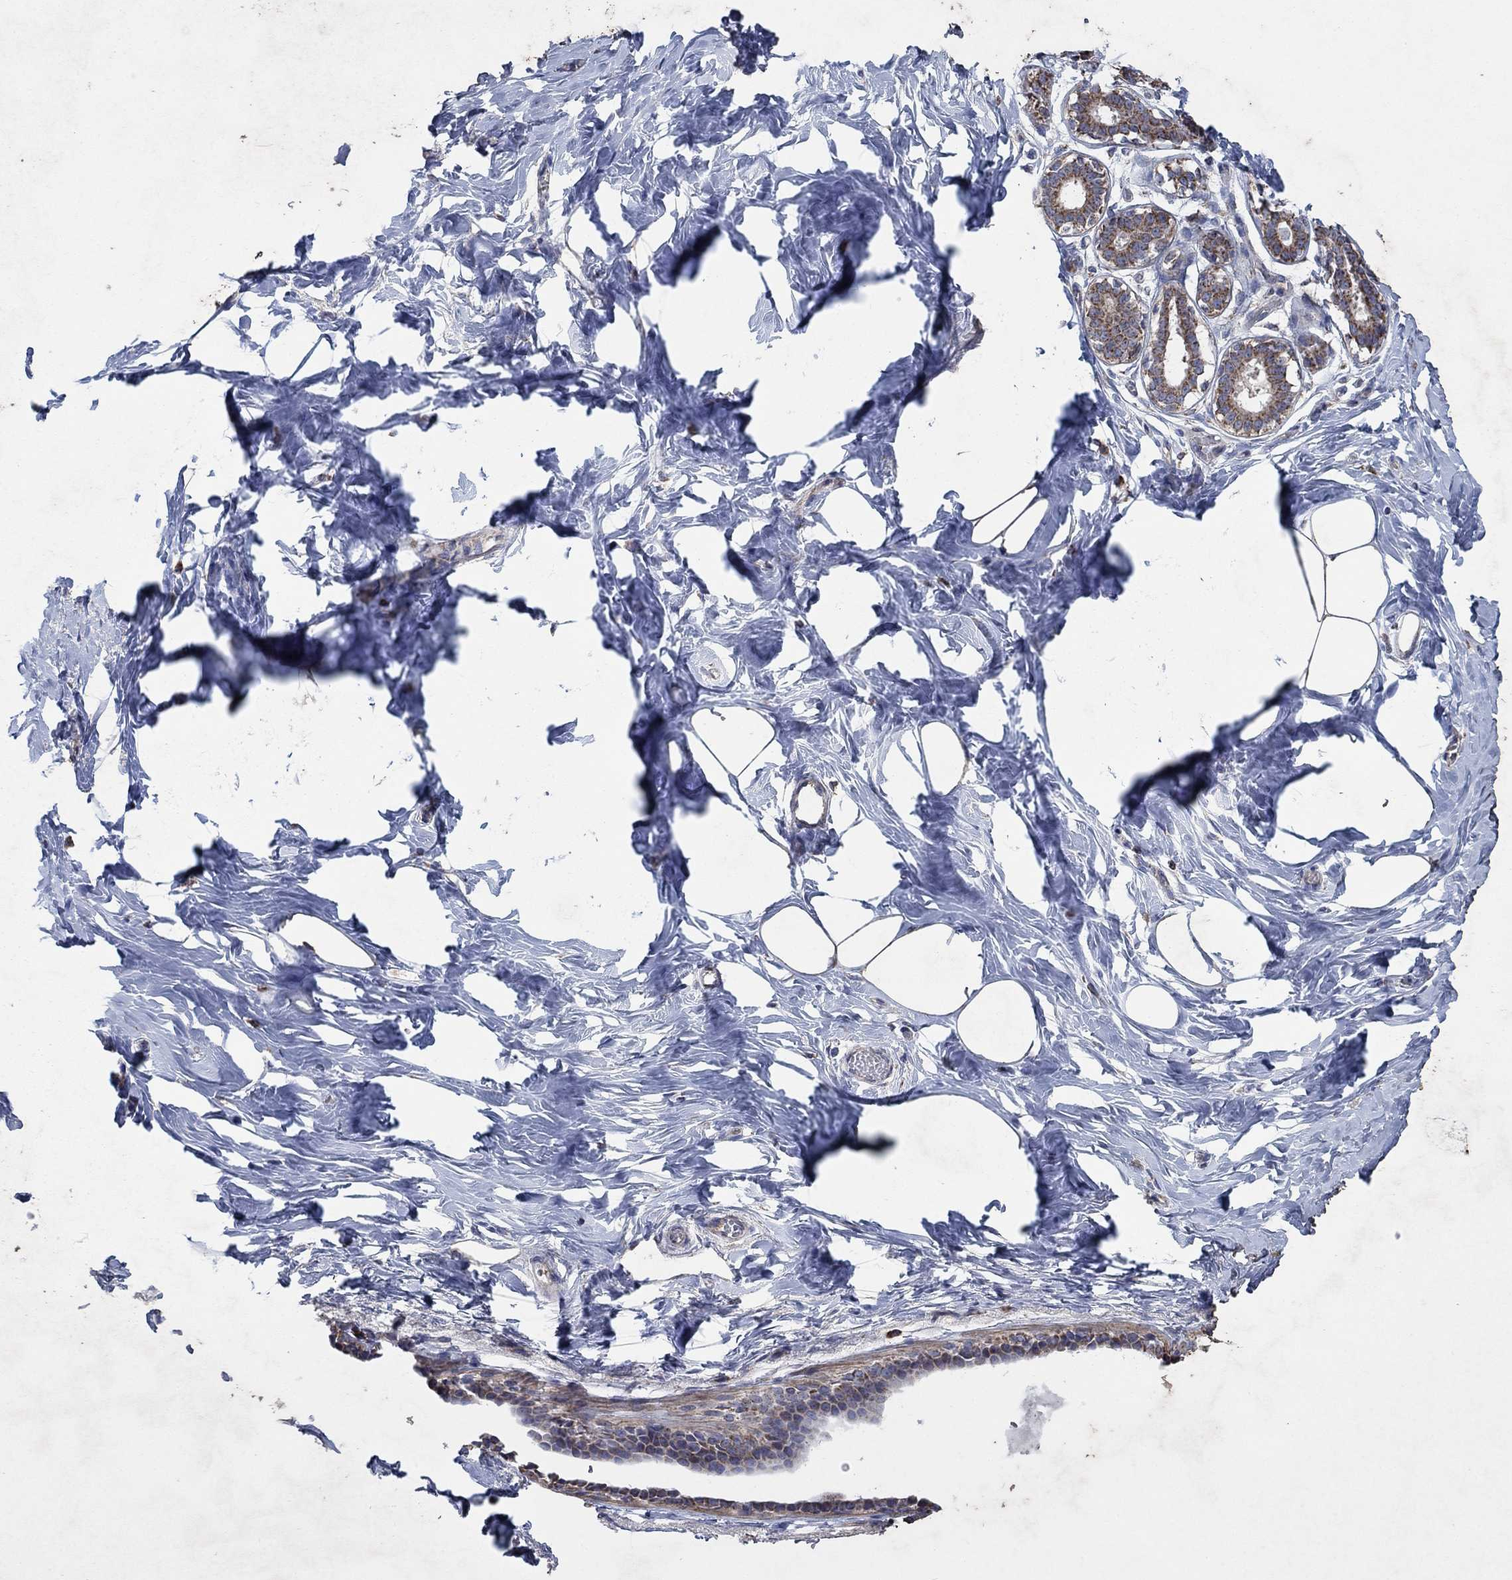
{"staining": {"intensity": "moderate", "quantity": "25%-75%", "location": "cytoplasmic/membranous"}, "tissue": "breast", "cell_type": "Adipocytes", "image_type": "normal", "snomed": [{"axis": "morphology", "description": "Normal tissue, NOS"}, {"axis": "morphology", "description": "Lobular carcinoma, in situ"}, {"axis": "topography", "description": "Breast"}], "caption": "Approximately 25%-75% of adipocytes in benign breast demonstrate moderate cytoplasmic/membranous protein staining as visualized by brown immunohistochemical staining.", "gene": "NCEH1", "patient": {"sex": "female", "age": 35}}